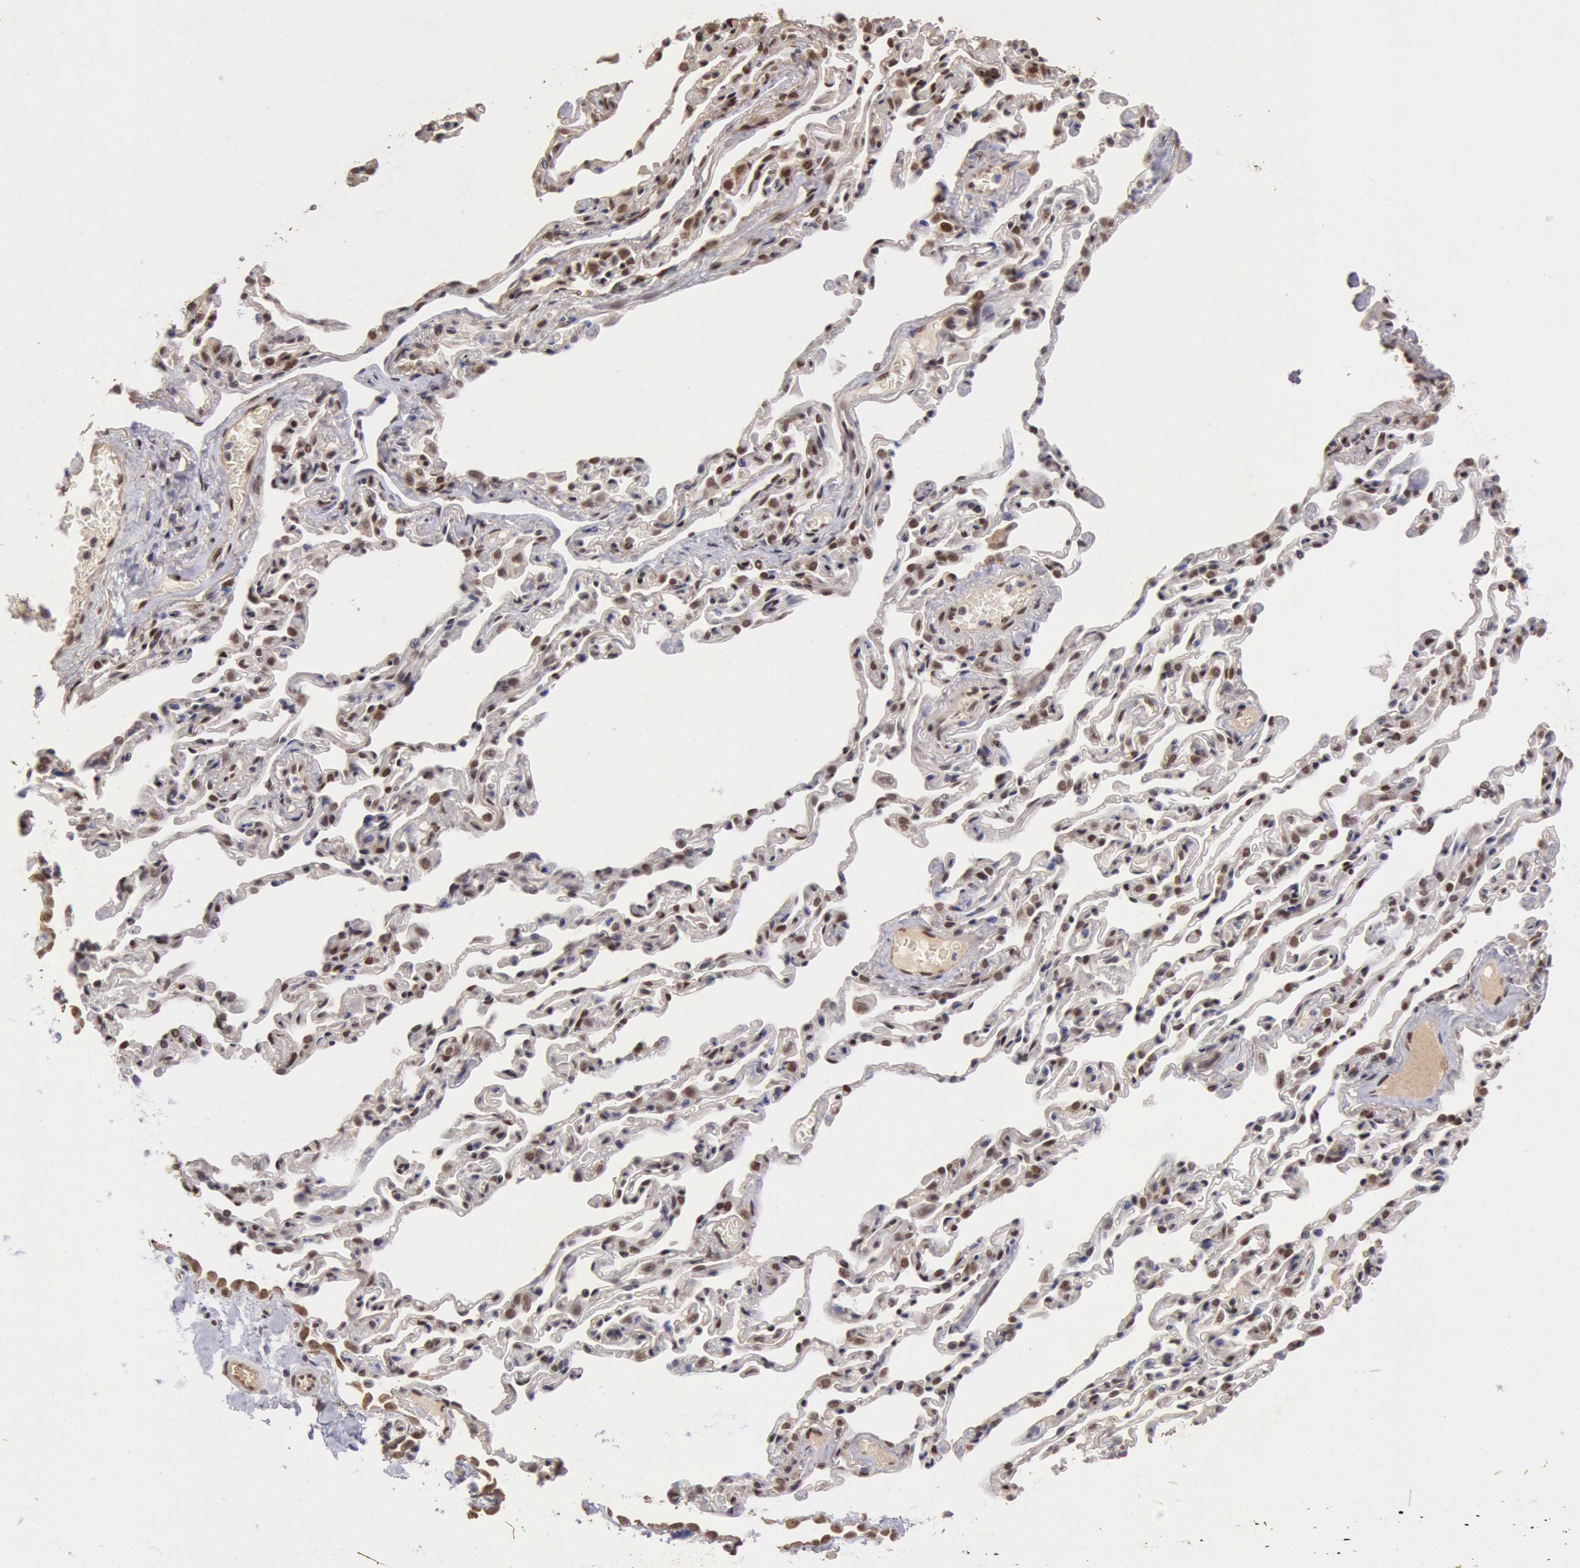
{"staining": {"intensity": "strong", "quantity": ">75%", "location": "nuclear"}, "tissue": "bronchus", "cell_type": "Respiratory epithelial cells", "image_type": "normal", "snomed": [{"axis": "morphology", "description": "Normal tissue, NOS"}, {"axis": "topography", "description": "Cartilage tissue"}, {"axis": "topography", "description": "Bronchus"}, {"axis": "topography", "description": "Lung"}], "caption": "Approximately >75% of respiratory epithelial cells in normal human bronchus demonstrate strong nuclear protein expression as visualized by brown immunohistochemical staining.", "gene": "CDKN2B", "patient": {"sex": "male", "age": 64}}